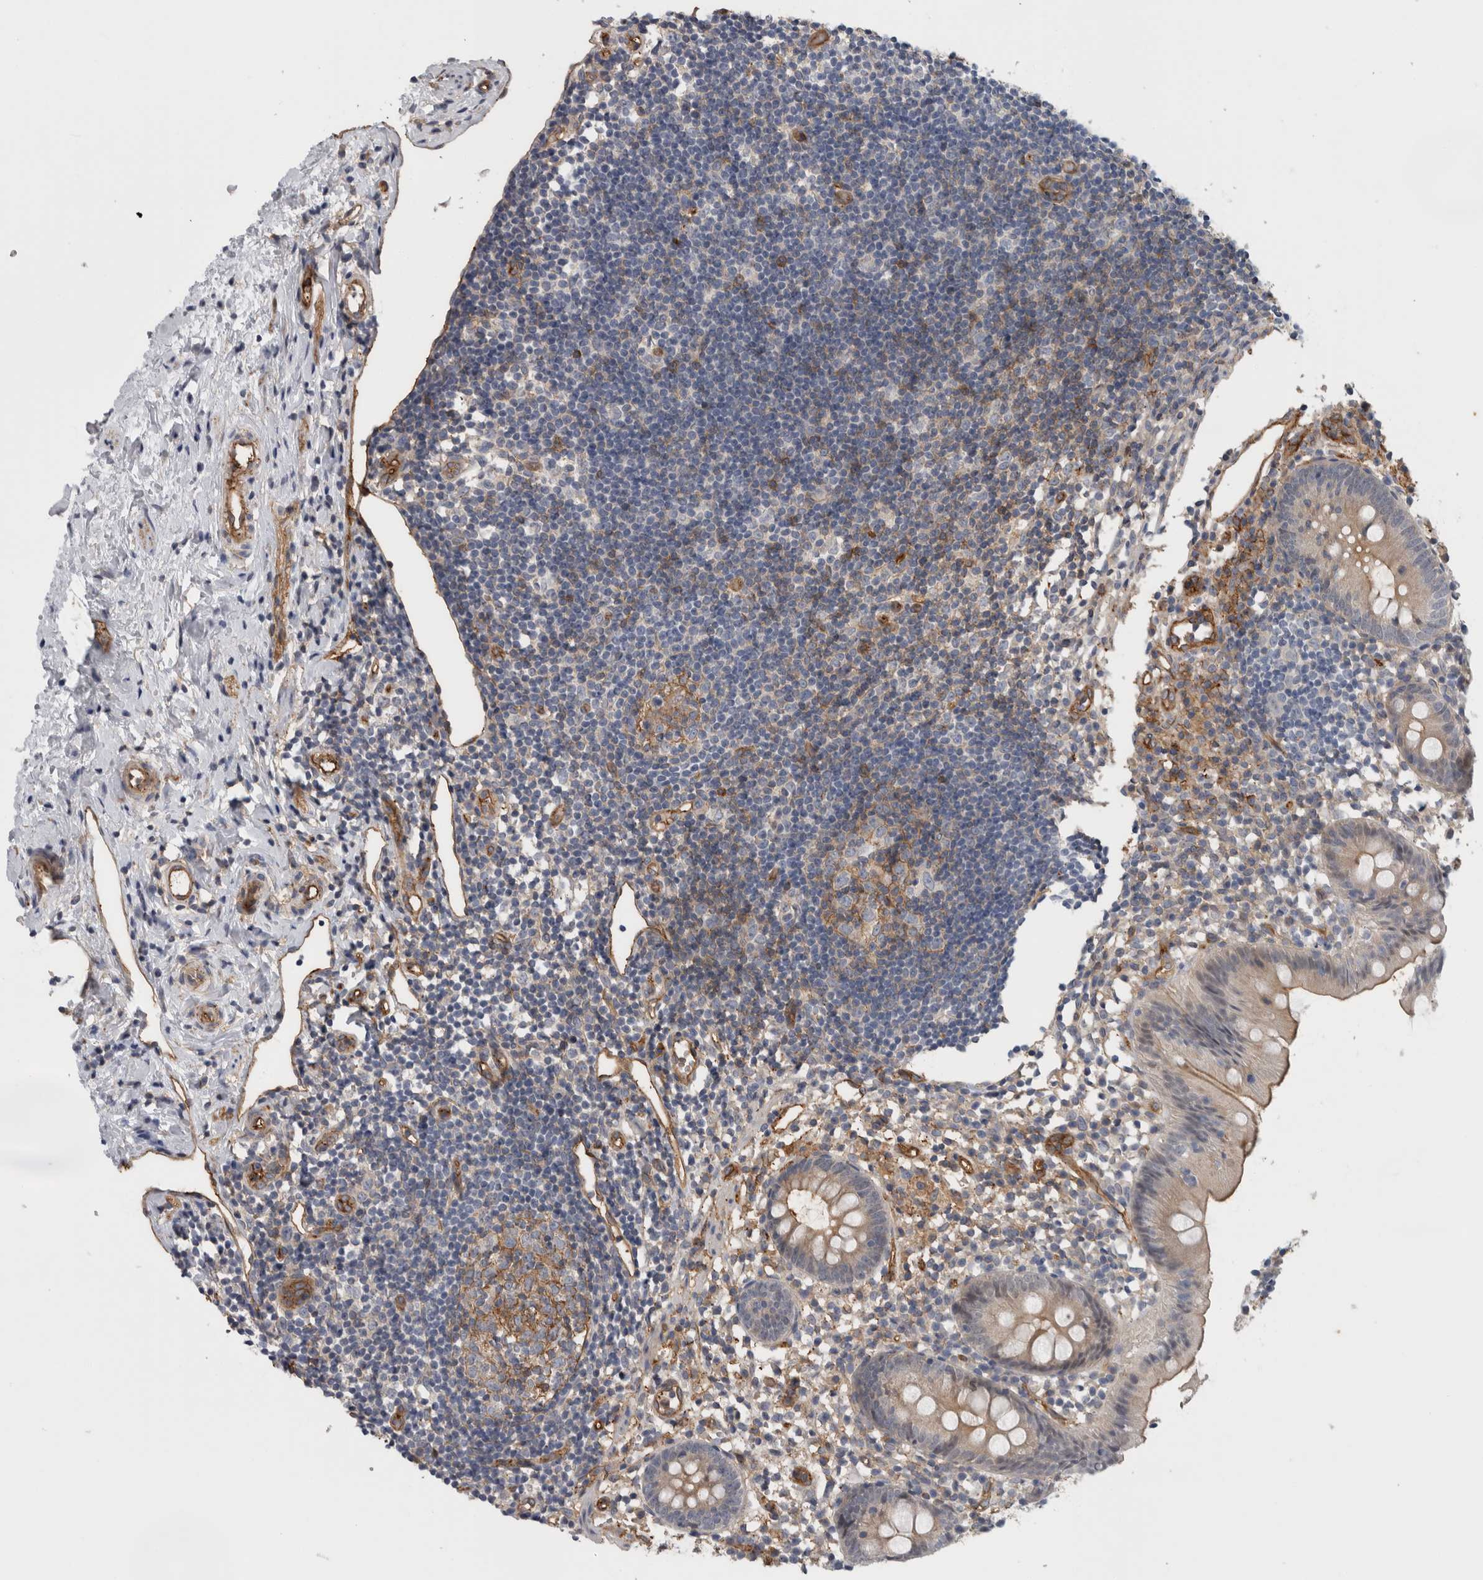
{"staining": {"intensity": "weak", "quantity": "<25%", "location": "cytoplasmic/membranous"}, "tissue": "appendix", "cell_type": "Glandular cells", "image_type": "normal", "snomed": [{"axis": "morphology", "description": "Normal tissue, NOS"}, {"axis": "topography", "description": "Appendix"}], "caption": "Immunohistochemistry (IHC) image of normal human appendix stained for a protein (brown), which shows no positivity in glandular cells. Nuclei are stained in blue.", "gene": "CD59", "patient": {"sex": "female", "age": 20}}